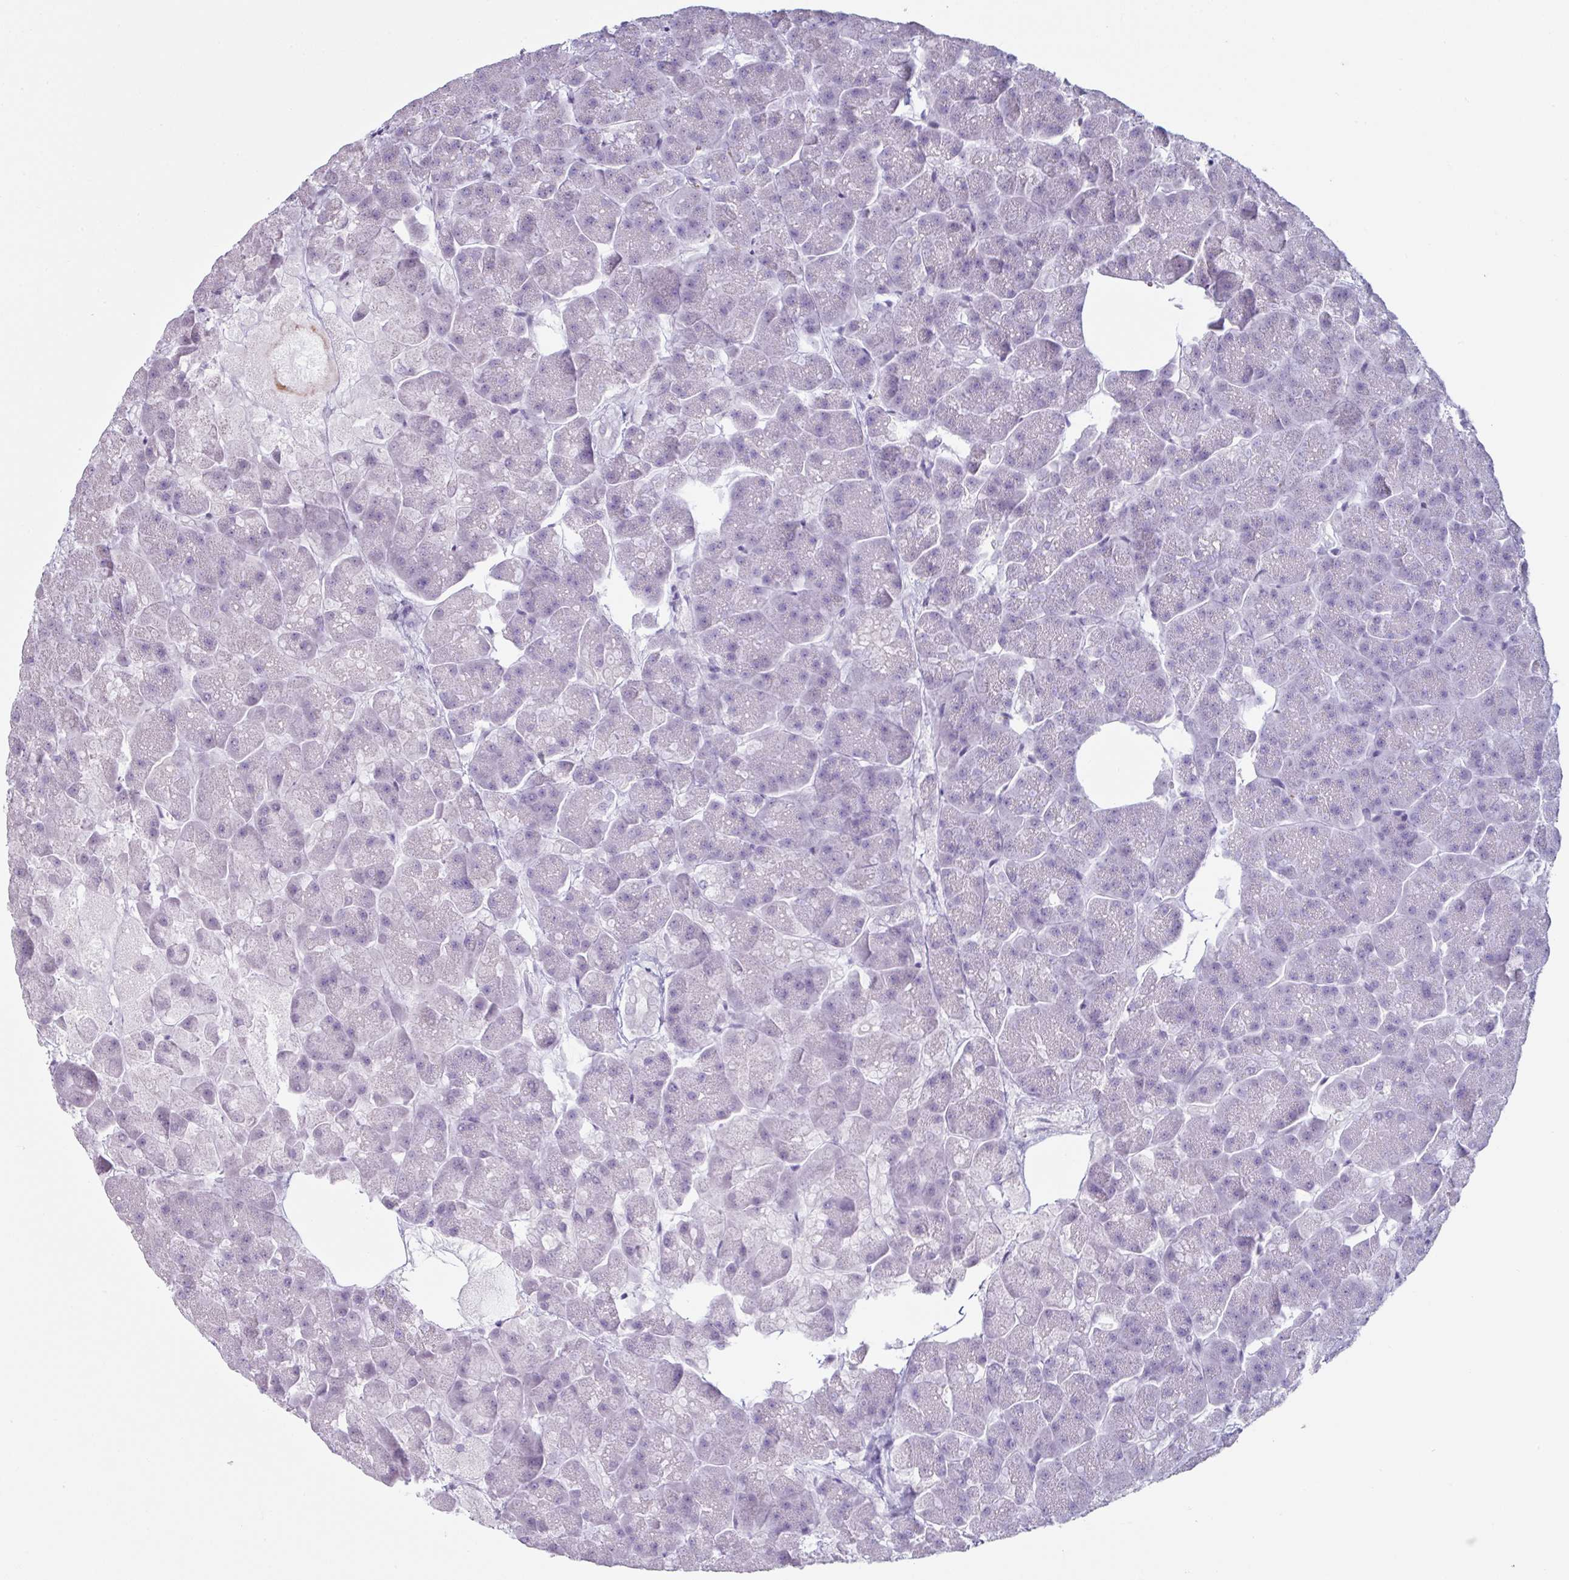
{"staining": {"intensity": "negative", "quantity": "none", "location": "none"}, "tissue": "pancreas", "cell_type": "Exocrine glandular cells", "image_type": "normal", "snomed": [{"axis": "morphology", "description": "Normal tissue, NOS"}, {"axis": "topography", "description": "Pancreas"}, {"axis": "topography", "description": "Peripheral nerve tissue"}], "caption": "Immunohistochemical staining of benign human pancreas reveals no significant positivity in exocrine glandular cells. (DAB (3,3'-diaminobenzidine) immunohistochemistry (IHC) visualized using brightfield microscopy, high magnification).", "gene": "CLCA1", "patient": {"sex": "male", "age": 54}}